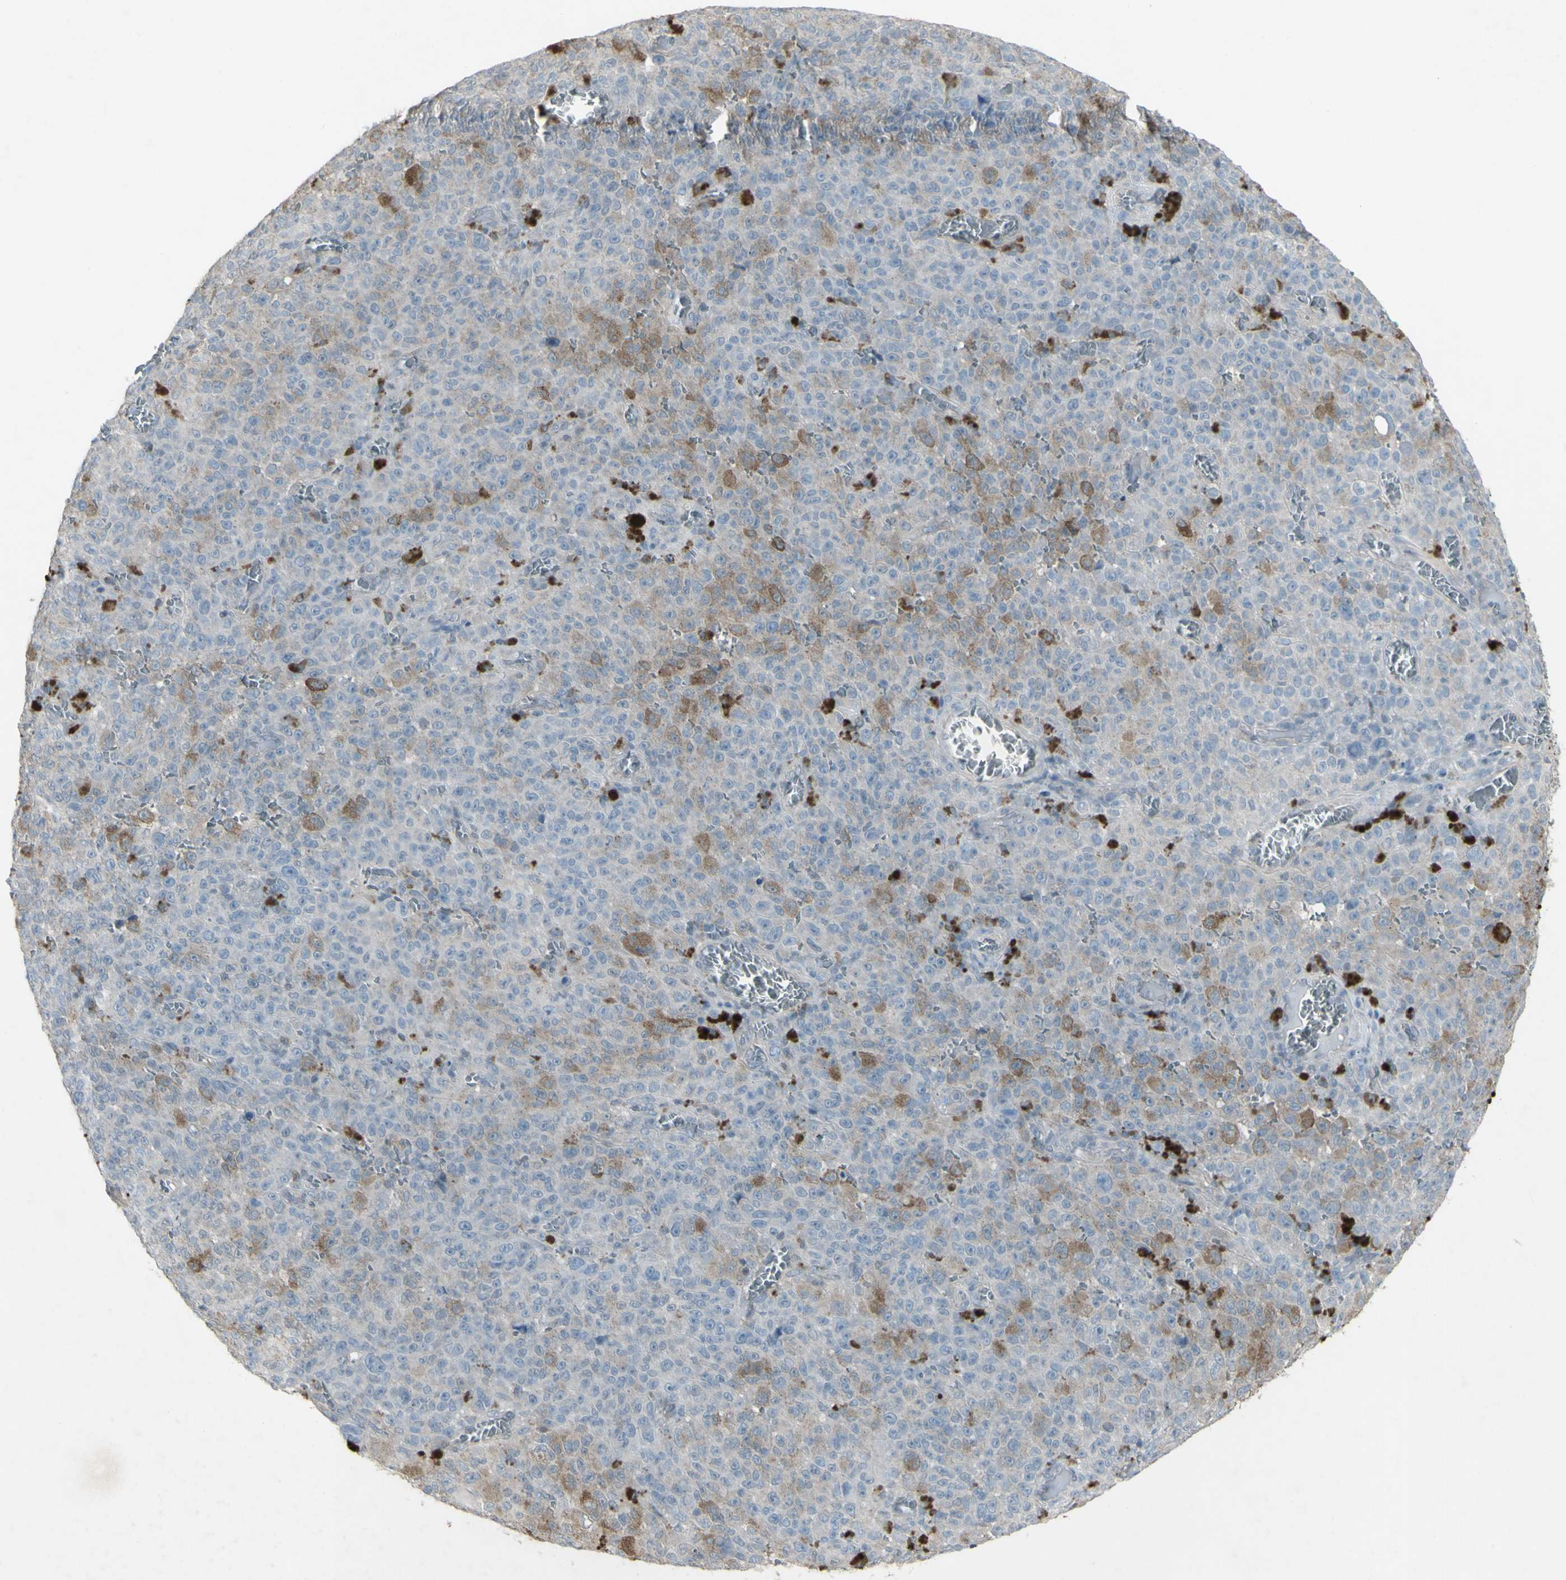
{"staining": {"intensity": "weak", "quantity": "<25%", "location": "cytoplasmic/membranous"}, "tissue": "melanoma", "cell_type": "Tumor cells", "image_type": "cancer", "snomed": [{"axis": "morphology", "description": "Malignant melanoma, NOS"}, {"axis": "topography", "description": "Skin"}], "caption": "Tumor cells show no significant protein expression in malignant melanoma. (DAB IHC with hematoxylin counter stain).", "gene": "FXYD3", "patient": {"sex": "female", "age": 82}}